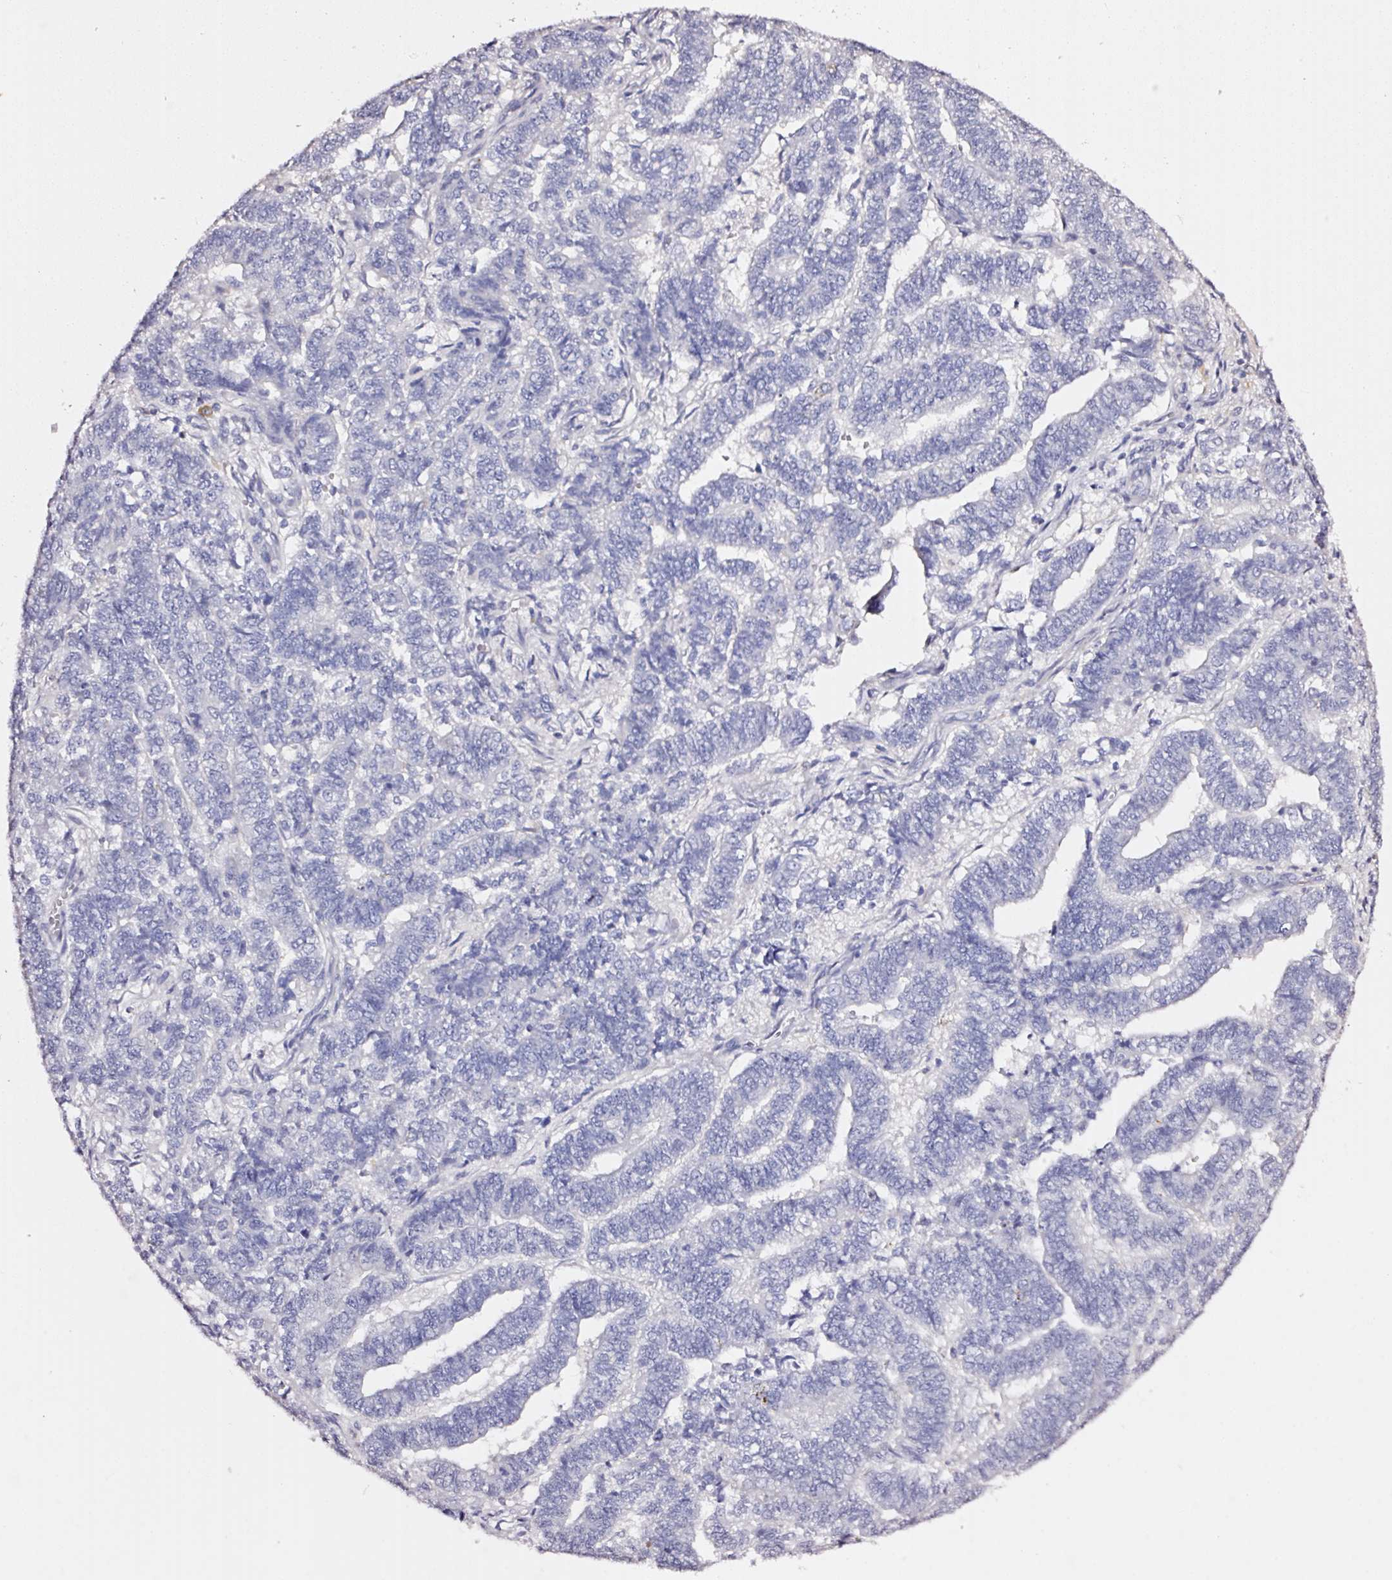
{"staining": {"intensity": "negative", "quantity": "none", "location": "none"}, "tissue": "endometrial cancer", "cell_type": "Tumor cells", "image_type": "cancer", "snomed": [{"axis": "morphology", "description": "Adenocarcinoma, NOS"}, {"axis": "topography", "description": "Endometrium"}], "caption": "Endometrial adenocarcinoma was stained to show a protein in brown. There is no significant staining in tumor cells. The staining was performed using DAB (3,3'-diaminobenzidine) to visualize the protein expression in brown, while the nuclei were stained in blue with hematoxylin (Magnification: 20x).", "gene": "CYB561A3", "patient": {"sex": "female", "age": 72}}